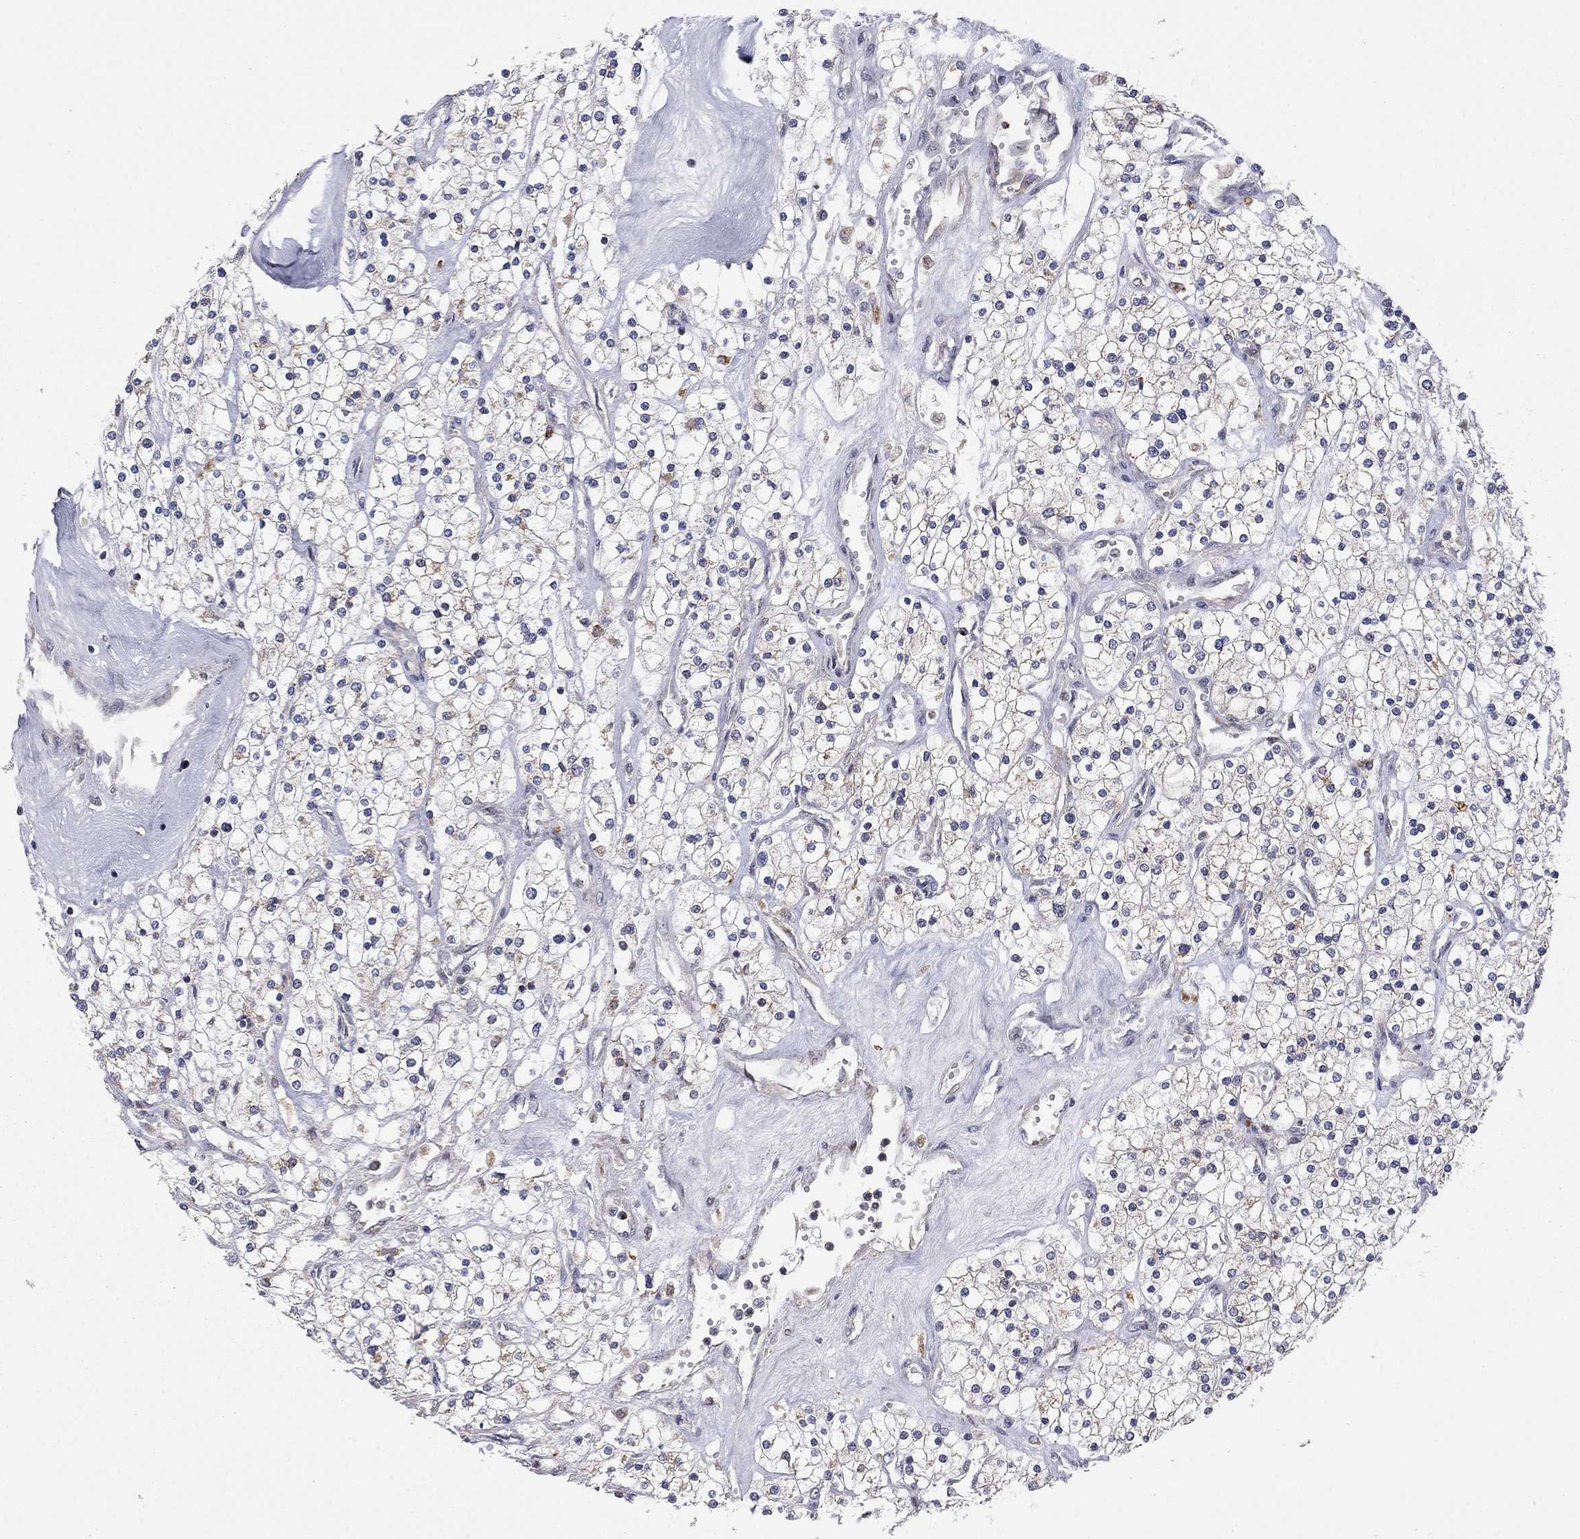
{"staining": {"intensity": "weak", "quantity": "<25%", "location": "cytoplasmic/membranous"}, "tissue": "renal cancer", "cell_type": "Tumor cells", "image_type": "cancer", "snomed": [{"axis": "morphology", "description": "Adenocarcinoma, NOS"}, {"axis": "topography", "description": "Kidney"}], "caption": "Immunohistochemistry image of neoplastic tissue: adenocarcinoma (renal) stained with DAB (3,3'-diaminobenzidine) shows no significant protein positivity in tumor cells.", "gene": "IDS", "patient": {"sex": "male", "age": 80}}